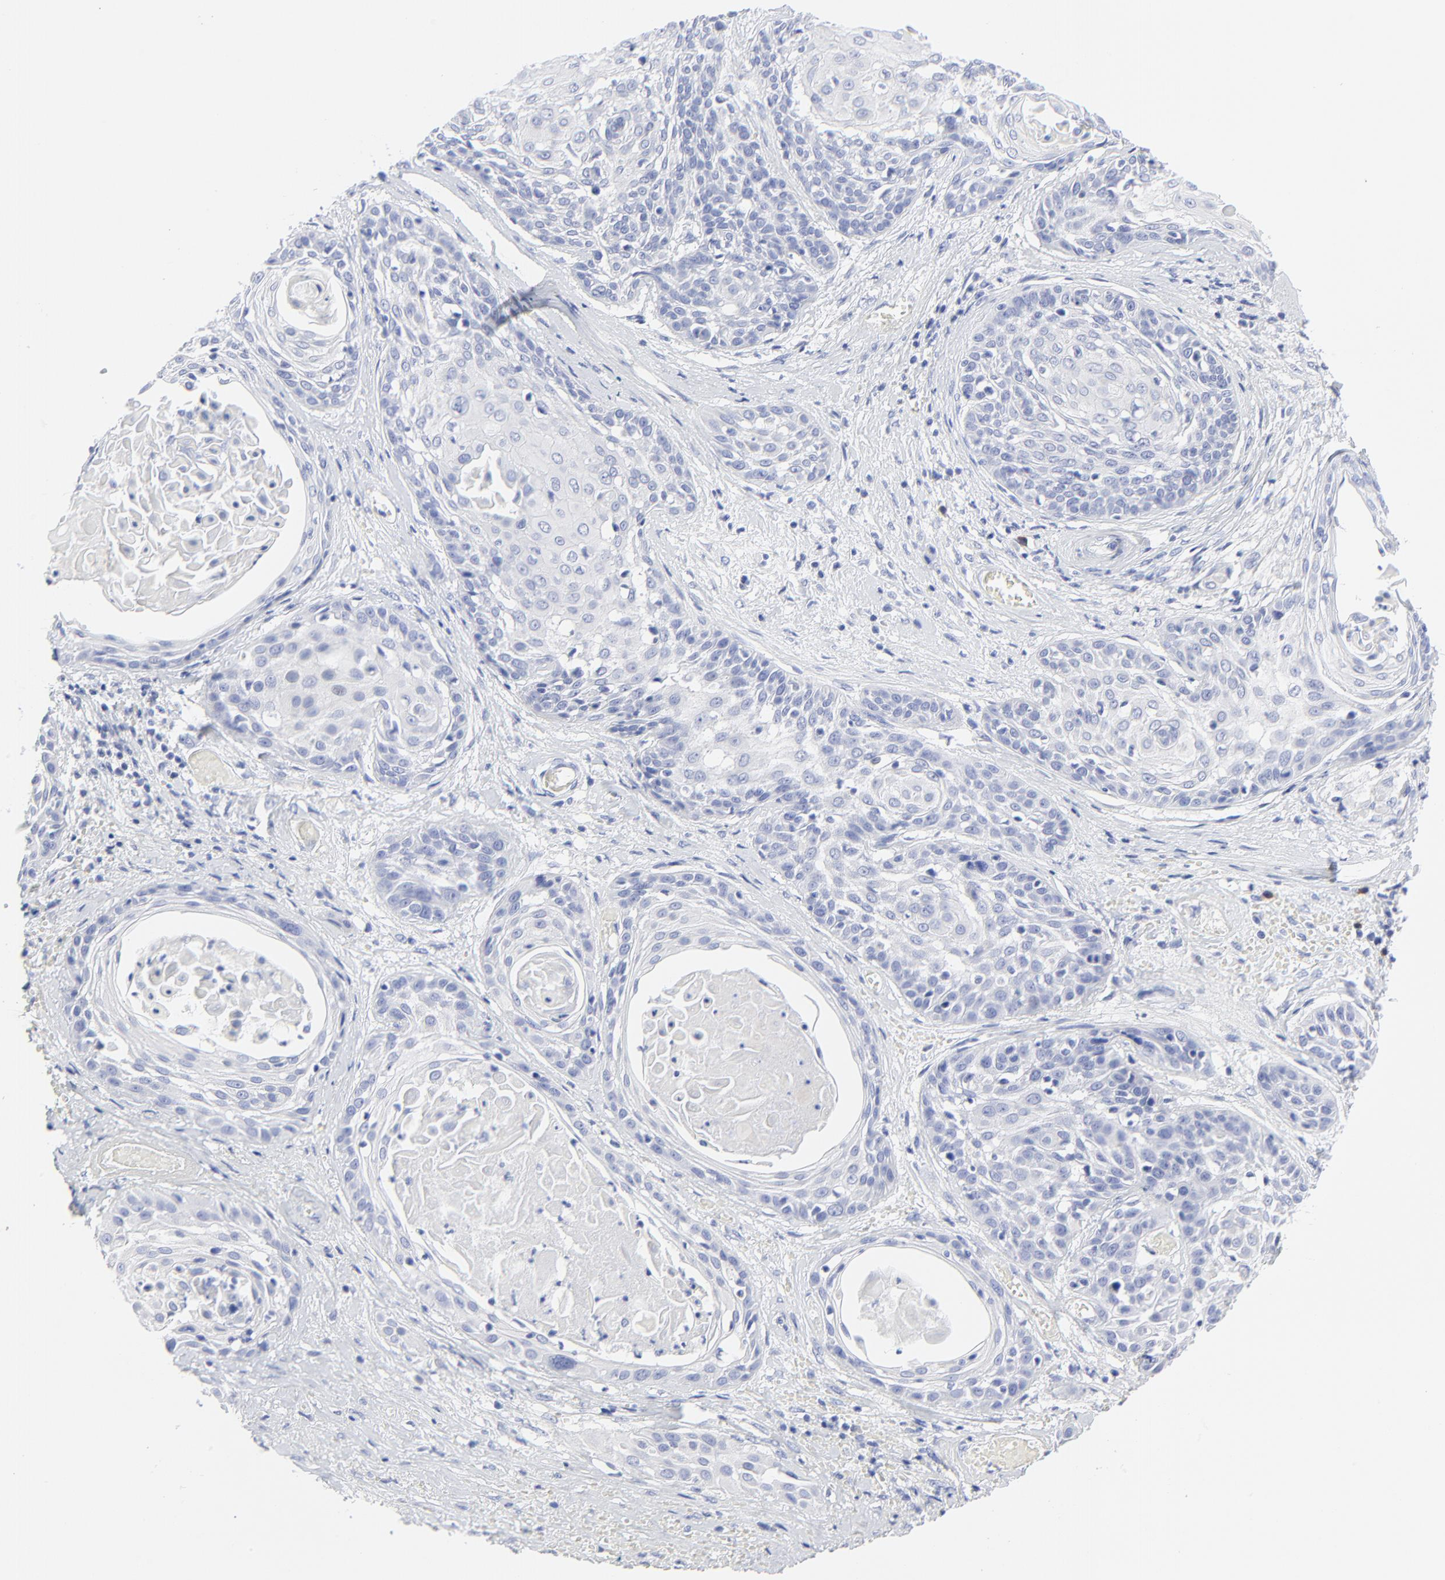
{"staining": {"intensity": "negative", "quantity": "none", "location": "none"}, "tissue": "cervical cancer", "cell_type": "Tumor cells", "image_type": "cancer", "snomed": [{"axis": "morphology", "description": "Squamous cell carcinoma, NOS"}, {"axis": "topography", "description": "Cervix"}], "caption": "The immunohistochemistry (IHC) histopathology image has no significant positivity in tumor cells of cervical cancer (squamous cell carcinoma) tissue. (Brightfield microscopy of DAB immunohistochemistry at high magnification).", "gene": "PSD3", "patient": {"sex": "female", "age": 57}}